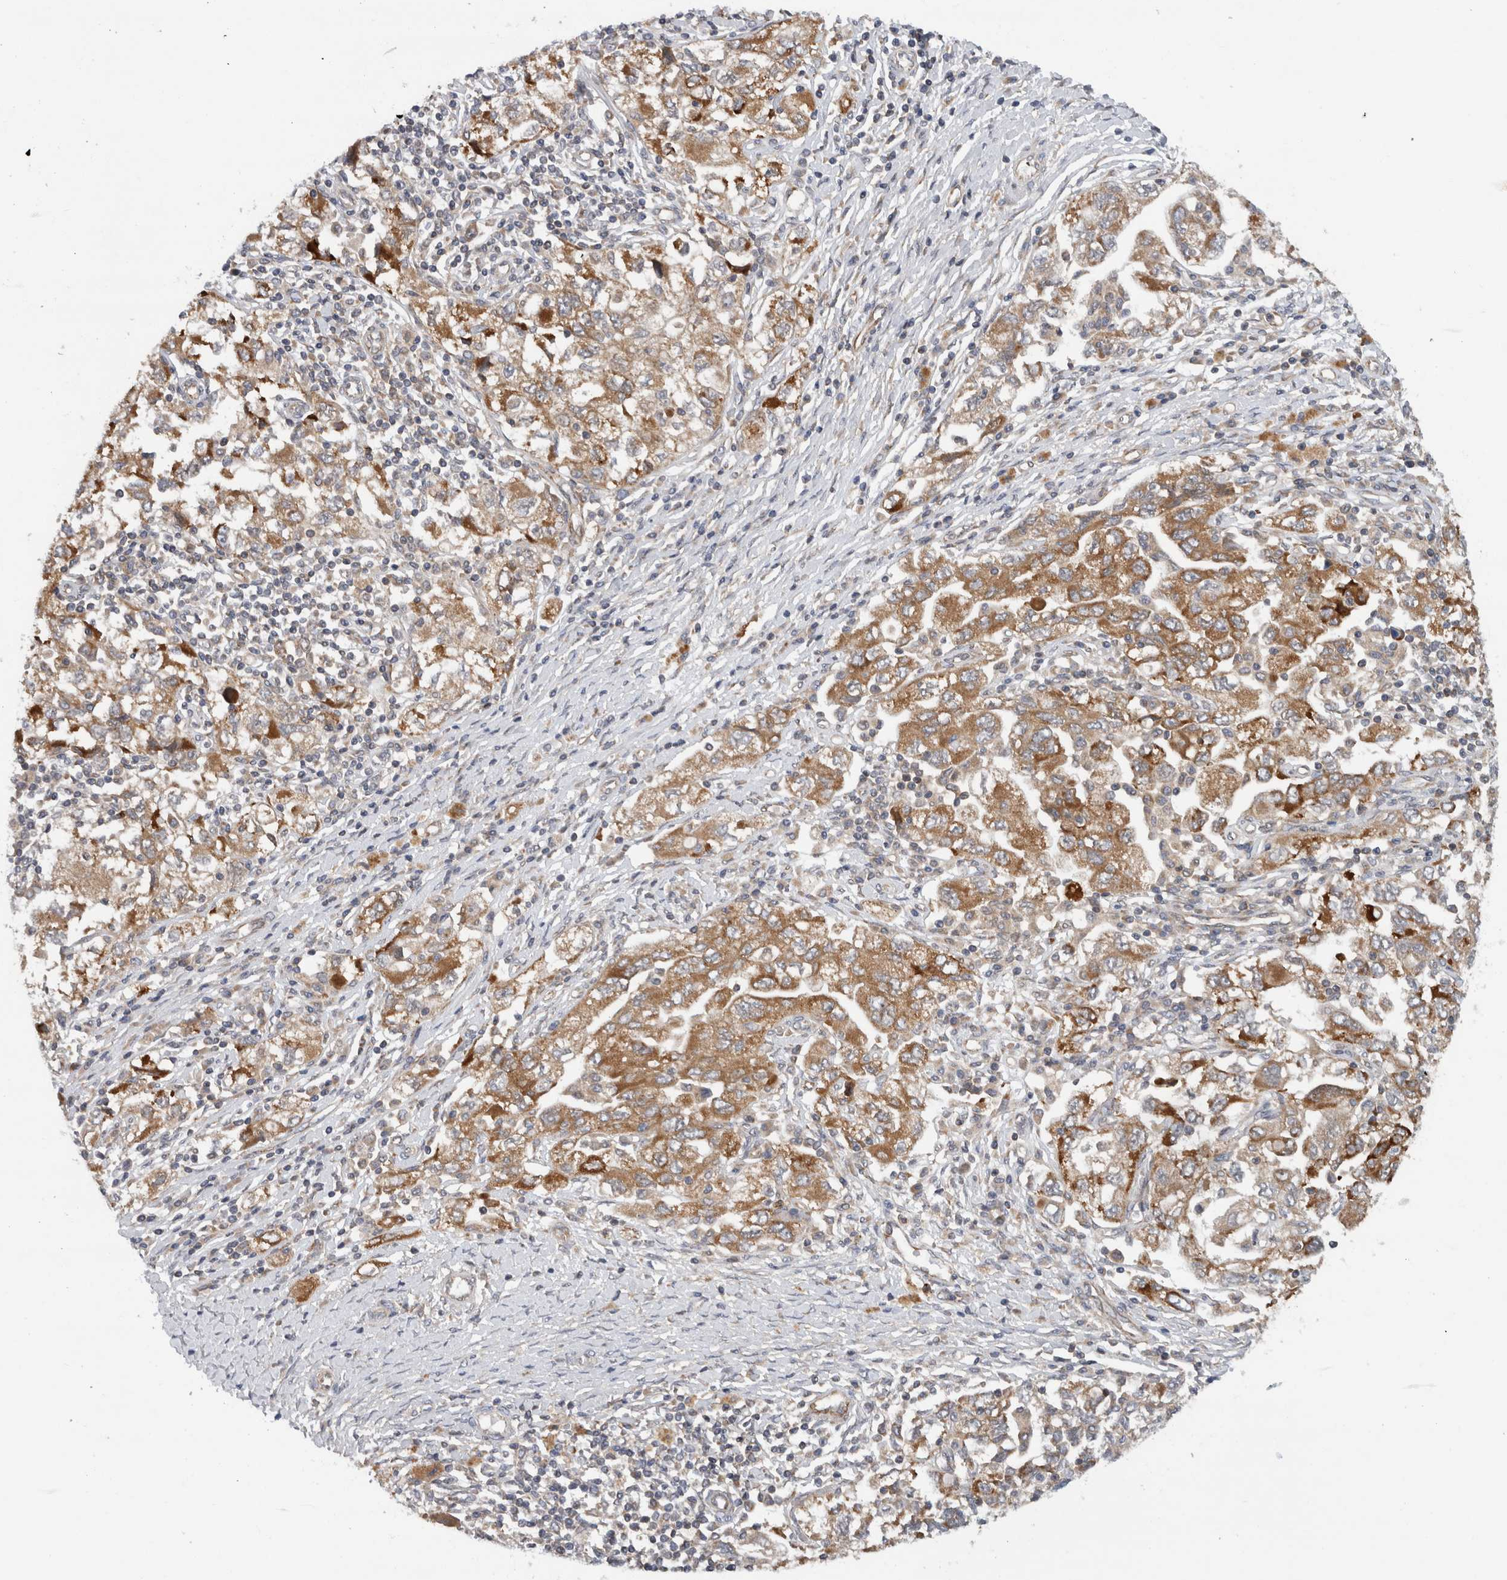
{"staining": {"intensity": "moderate", "quantity": "25%-75%", "location": "cytoplasmic/membranous"}, "tissue": "ovarian cancer", "cell_type": "Tumor cells", "image_type": "cancer", "snomed": [{"axis": "morphology", "description": "Carcinoma, NOS"}, {"axis": "morphology", "description": "Cystadenocarcinoma, serous, NOS"}, {"axis": "topography", "description": "Ovary"}], "caption": "Approximately 25%-75% of tumor cells in ovarian cancer (serous cystadenocarcinoma) demonstrate moderate cytoplasmic/membranous protein expression as visualized by brown immunohistochemical staining.", "gene": "PDCD2", "patient": {"sex": "female", "age": 69}}